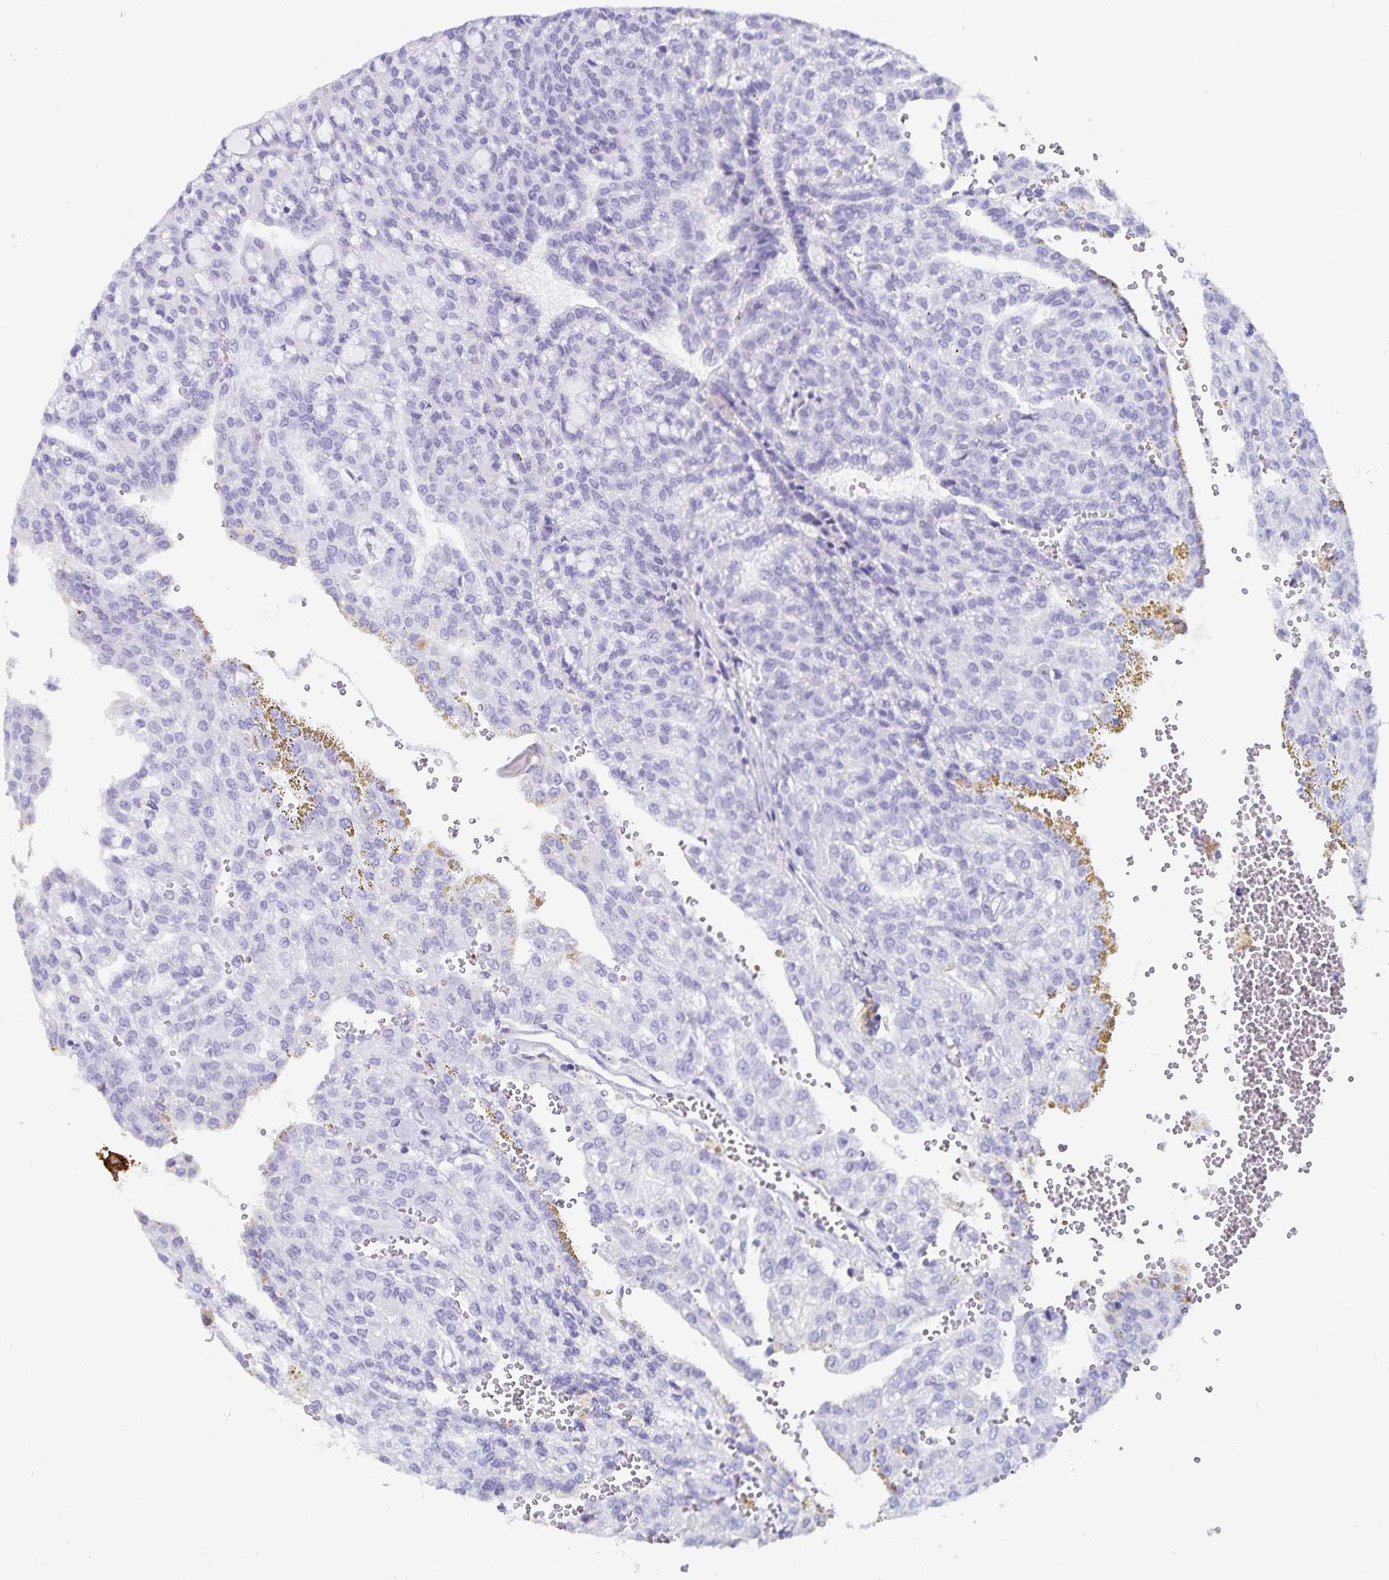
{"staining": {"intensity": "negative", "quantity": "none", "location": "none"}, "tissue": "renal cancer", "cell_type": "Tumor cells", "image_type": "cancer", "snomed": [{"axis": "morphology", "description": "Adenocarcinoma, NOS"}, {"axis": "topography", "description": "Kidney"}], "caption": "An immunohistochemistry (IHC) micrograph of renal adenocarcinoma is shown. There is no staining in tumor cells of renal adenocarcinoma. (Brightfield microscopy of DAB (3,3'-diaminobenzidine) immunohistochemistry (IHC) at high magnification).", "gene": "GPR137", "patient": {"sex": "male", "age": 63}}